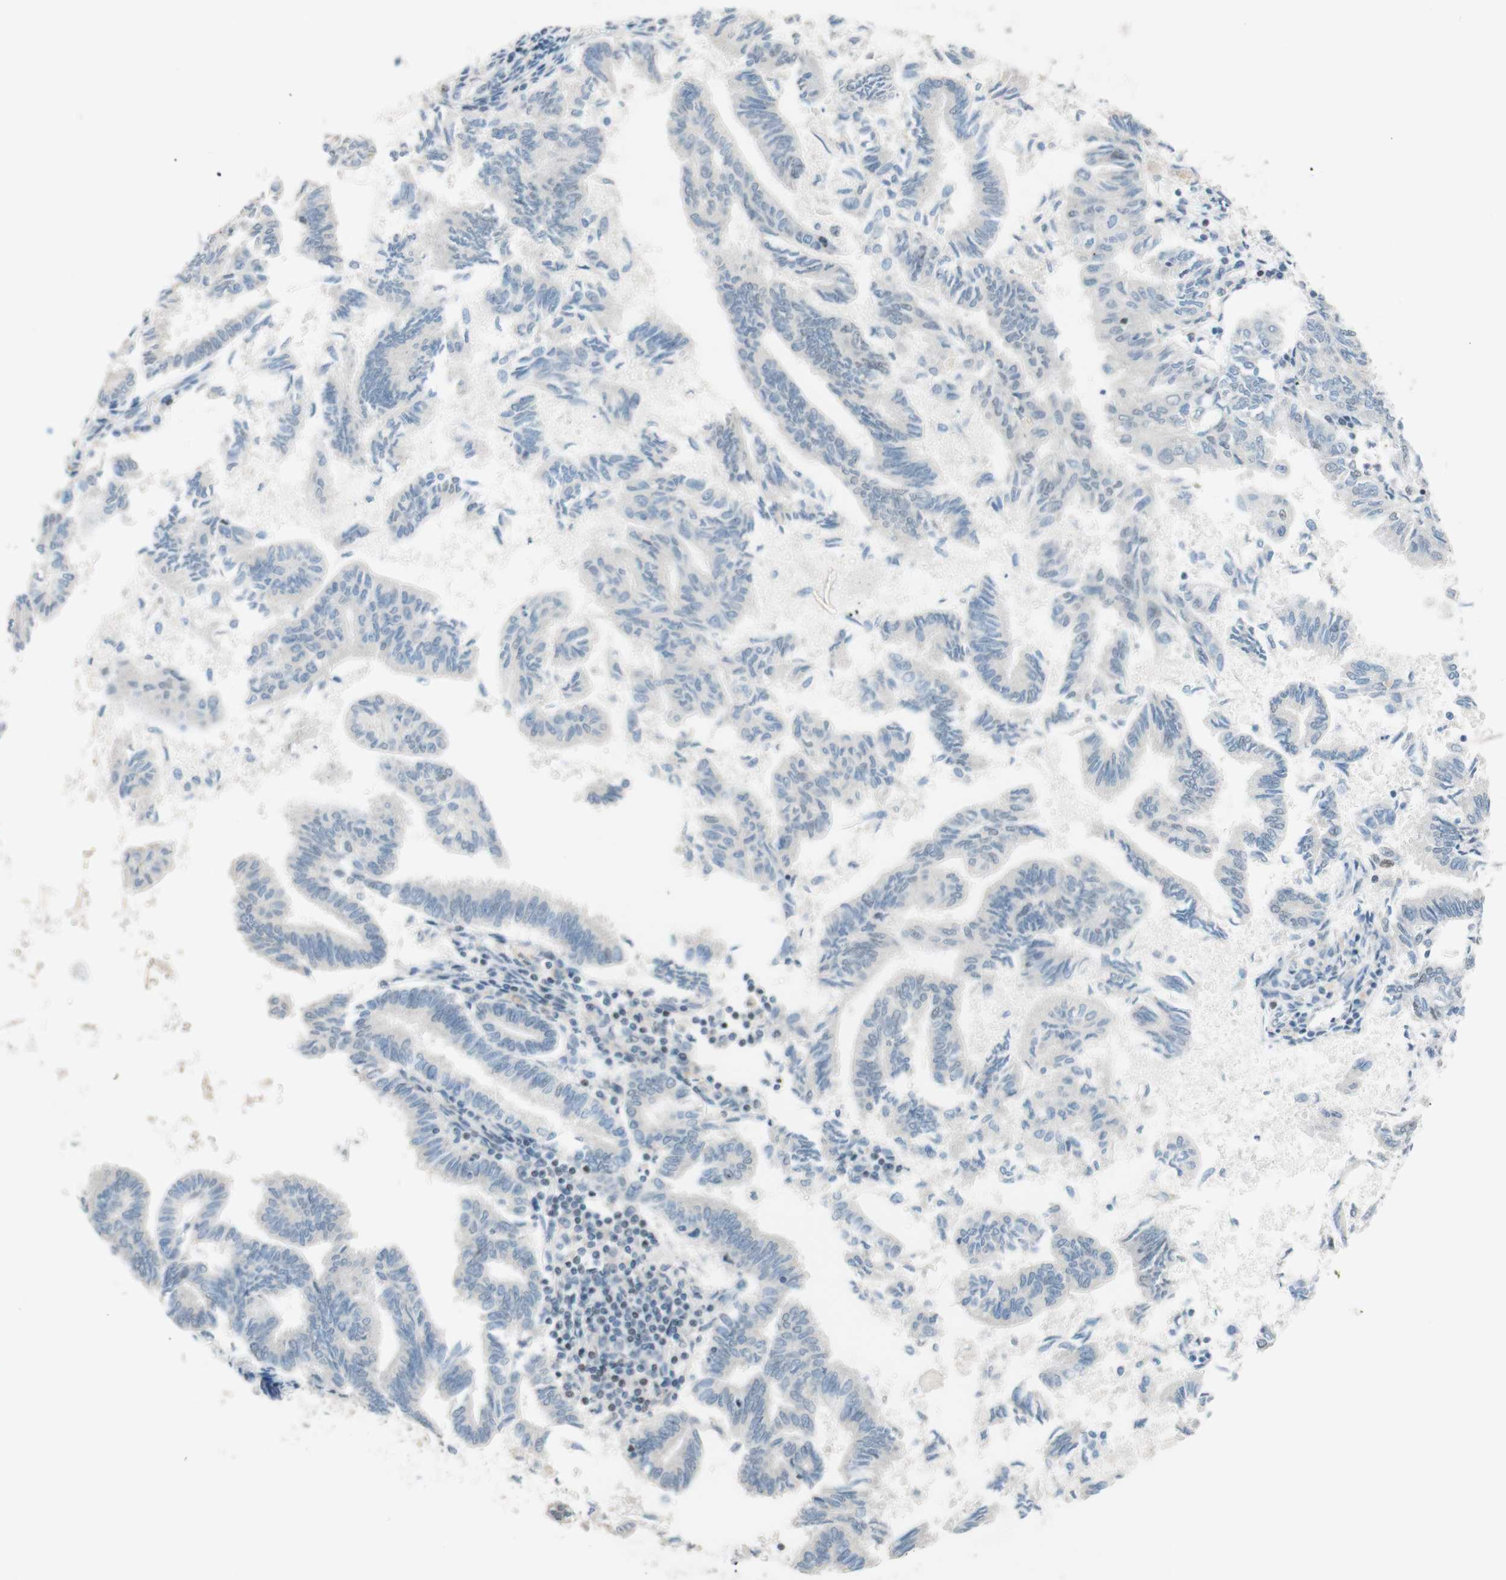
{"staining": {"intensity": "negative", "quantity": "none", "location": "none"}, "tissue": "endometrial cancer", "cell_type": "Tumor cells", "image_type": "cancer", "snomed": [{"axis": "morphology", "description": "Adenocarcinoma, NOS"}, {"axis": "topography", "description": "Endometrium"}], "caption": "High power microscopy micrograph of an immunohistochemistry (IHC) histopathology image of endometrial cancer, revealing no significant expression in tumor cells. Brightfield microscopy of IHC stained with DAB (brown) and hematoxylin (blue), captured at high magnification.", "gene": "JPH1", "patient": {"sex": "female", "age": 86}}